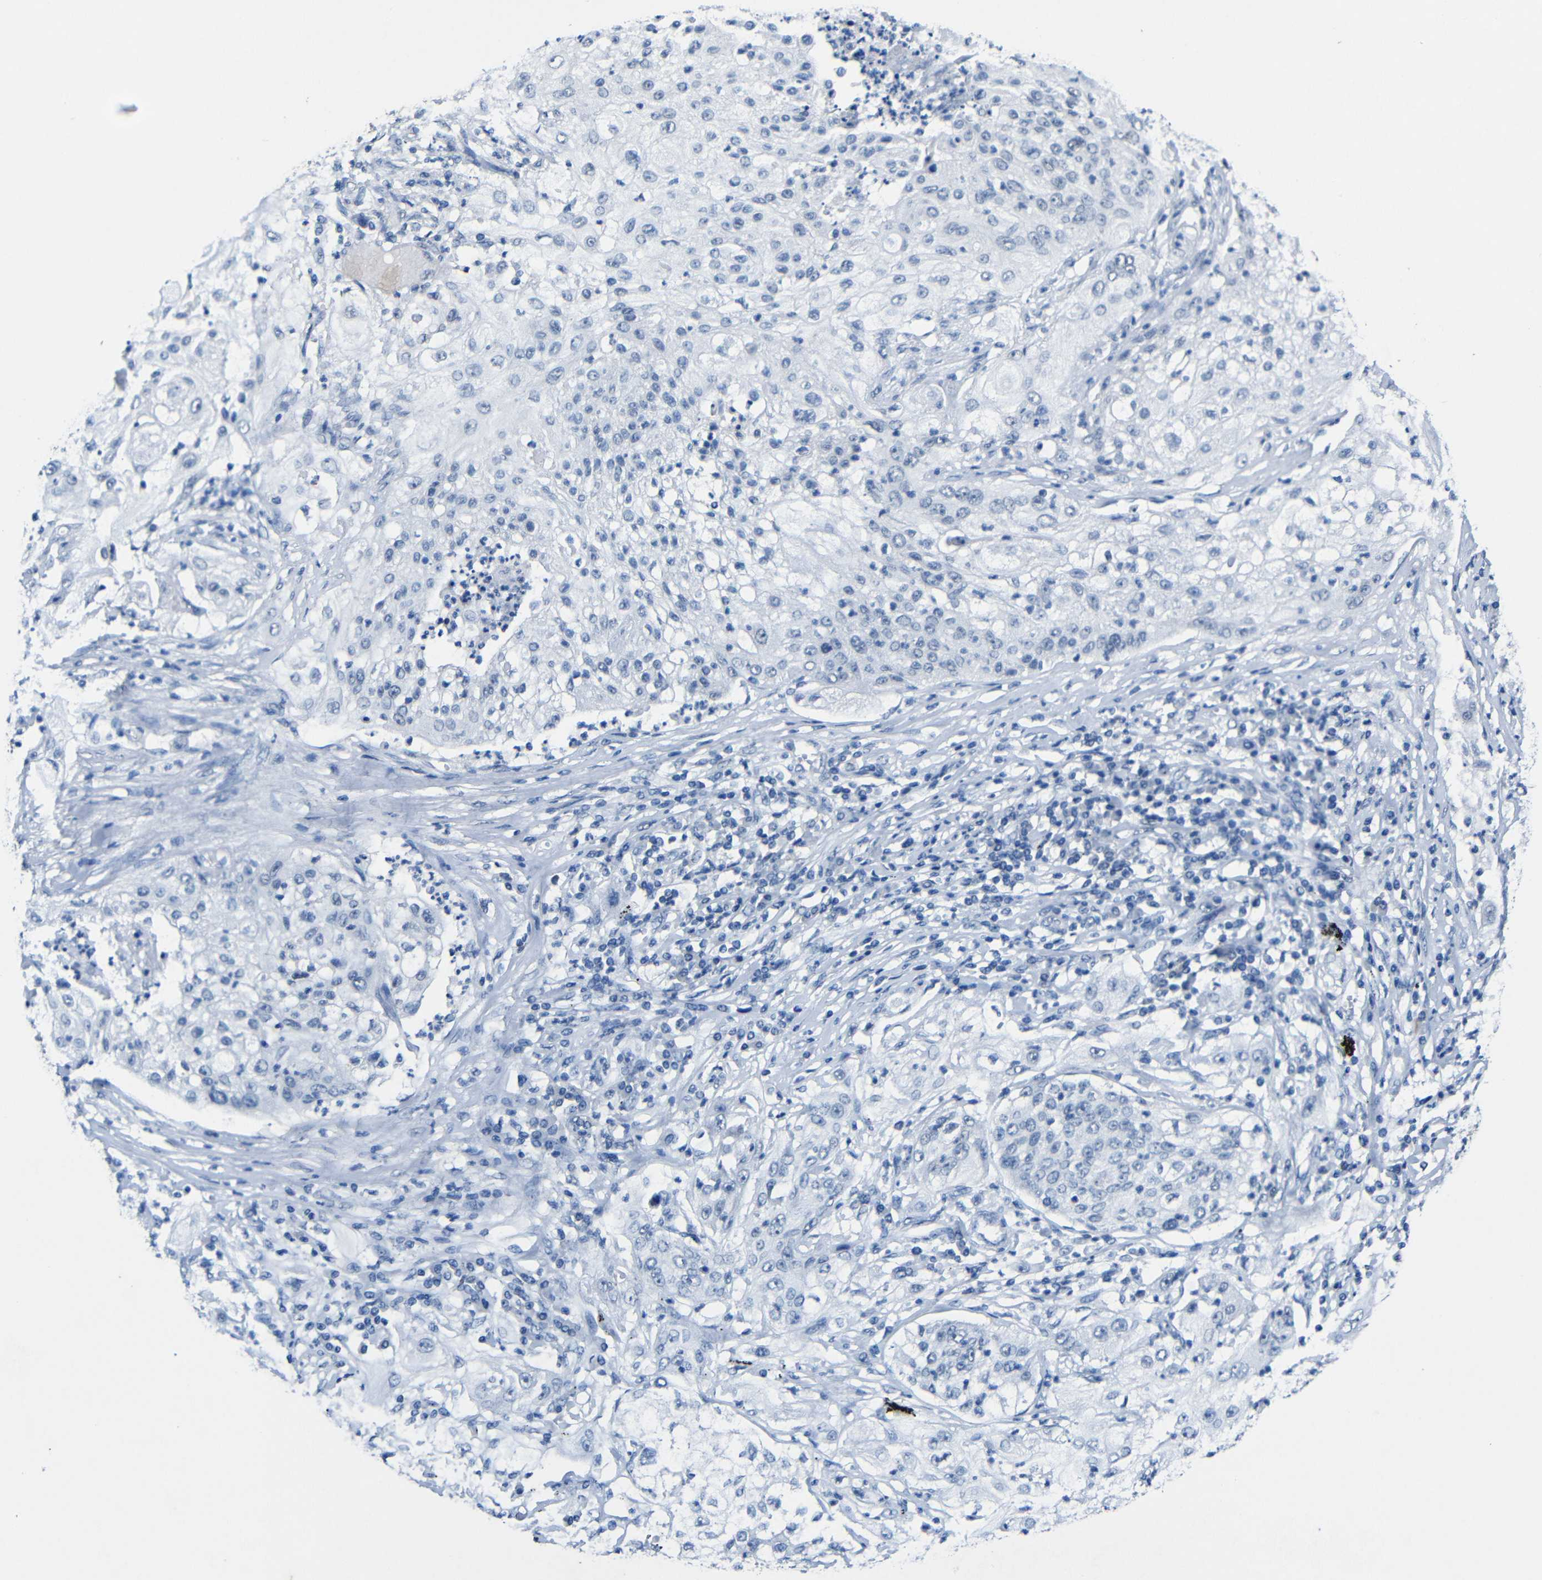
{"staining": {"intensity": "negative", "quantity": "none", "location": "none"}, "tissue": "lung cancer", "cell_type": "Tumor cells", "image_type": "cancer", "snomed": [{"axis": "morphology", "description": "Inflammation, NOS"}, {"axis": "morphology", "description": "Squamous cell carcinoma, NOS"}, {"axis": "topography", "description": "Lymph node"}, {"axis": "topography", "description": "Soft tissue"}, {"axis": "topography", "description": "Lung"}], "caption": "Immunohistochemical staining of human lung cancer reveals no significant expression in tumor cells. (Brightfield microscopy of DAB (3,3'-diaminobenzidine) IHC at high magnification).", "gene": "PTBP1", "patient": {"sex": "male", "age": 66}}